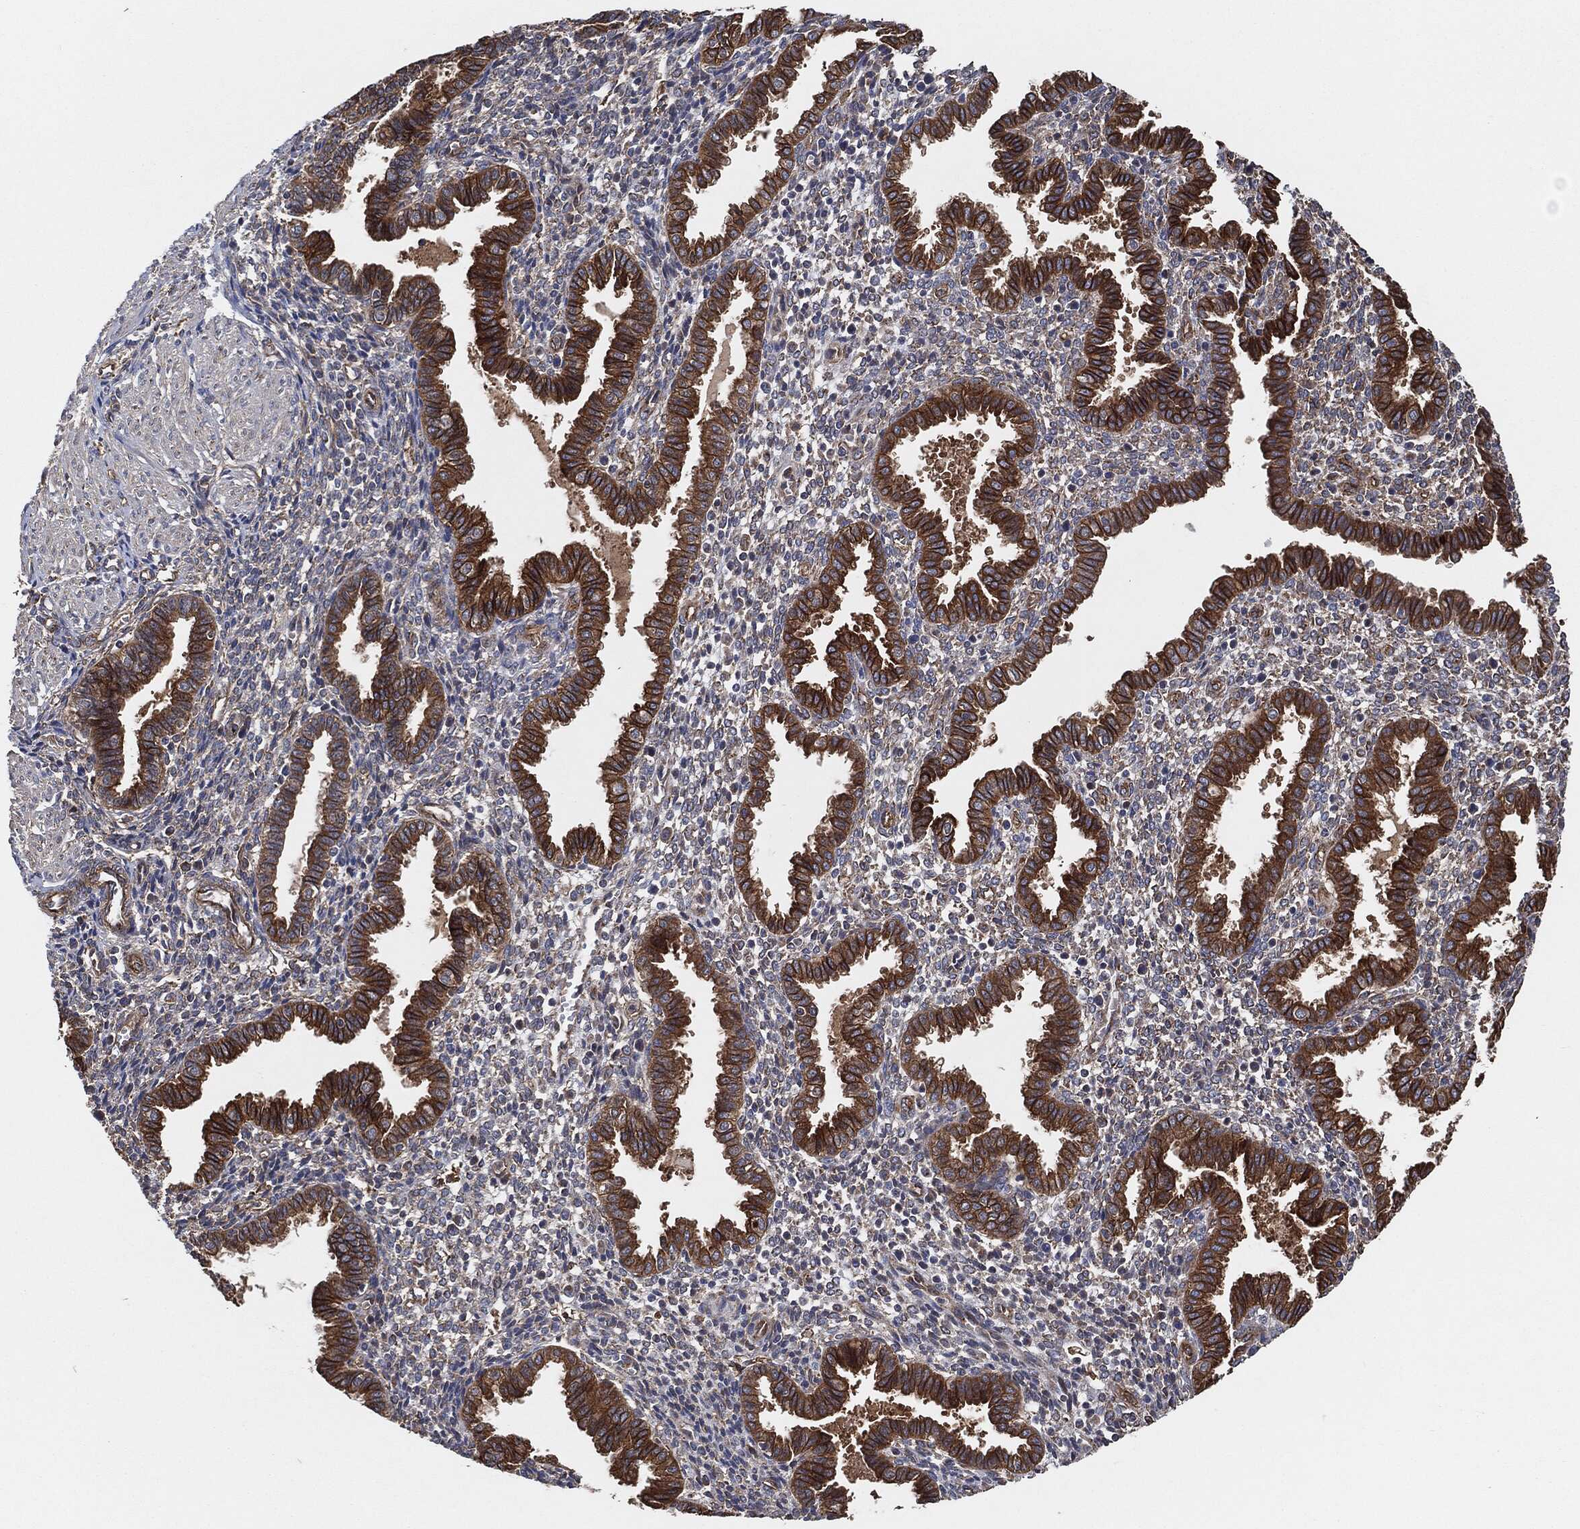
{"staining": {"intensity": "moderate", "quantity": "<25%", "location": "cytoplasmic/membranous"}, "tissue": "endometrium", "cell_type": "Cells in endometrial stroma", "image_type": "normal", "snomed": [{"axis": "morphology", "description": "Normal tissue, NOS"}, {"axis": "topography", "description": "Endometrium"}], "caption": "Immunohistochemical staining of normal human endometrium reveals <25% levels of moderate cytoplasmic/membranous protein positivity in about <25% of cells in endometrial stroma.", "gene": "CTNNA1", "patient": {"sex": "female", "age": 37}}